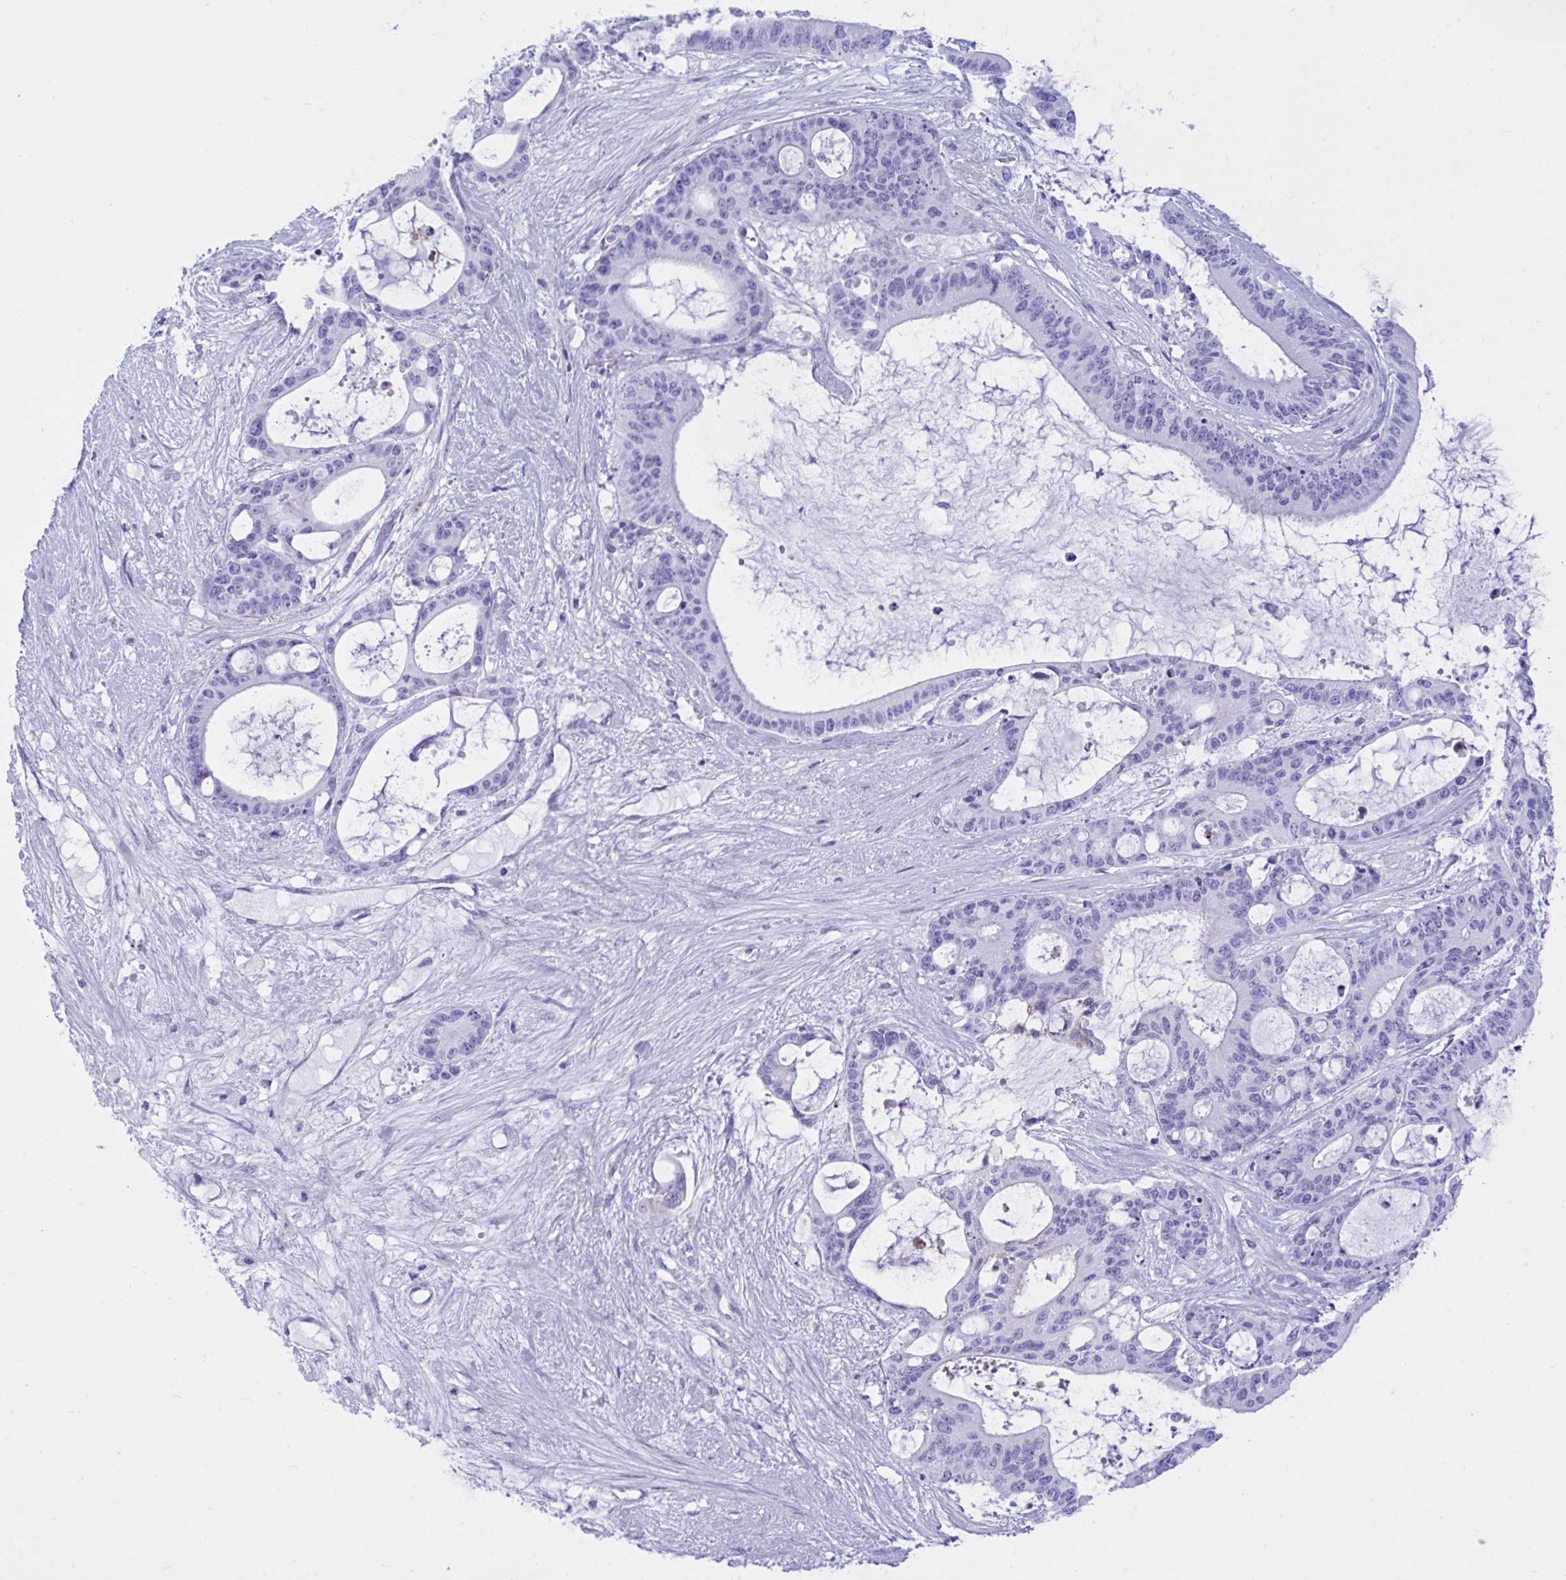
{"staining": {"intensity": "negative", "quantity": "none", "location": "none"}, "tissue": "liver cancer", "cell_type": "Tumor cells", "image_type": "cancer", "snomed": [{"axis": "morphology", "description": "Normal tissue, NOS"}, {"axis": "morphology", "description": "Cholangiocarcinoma"}, {"axis": "topography", "description": "Liver"}, {"axis": "topography", "description": "Peripheral nerve tissue"}], "caption": "Tumor cells are negative for brown protein staining in liver cancer (cholangiocarcinoma).", "gene": "BEX5", "patient": {"sex": "female", "age": 73}}